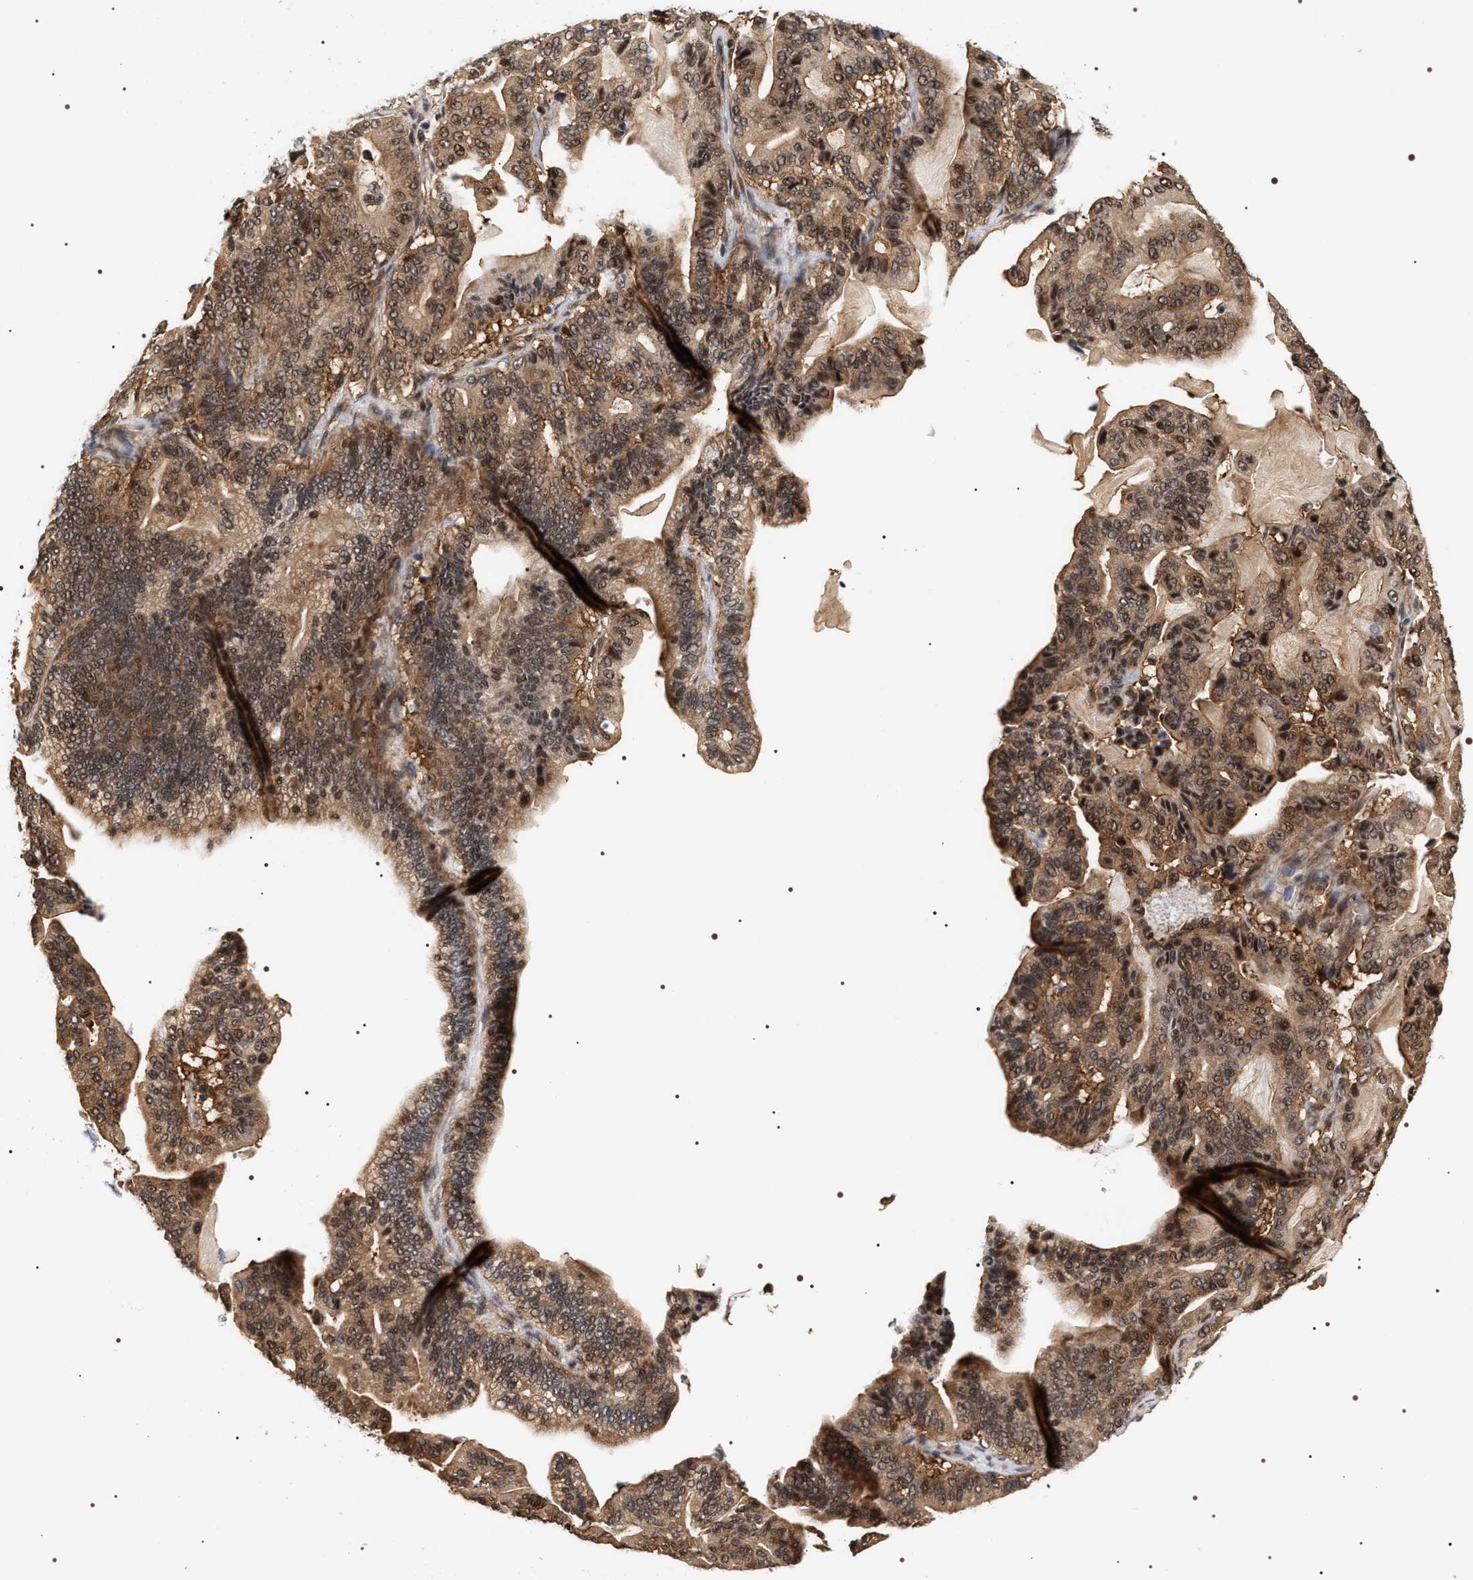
{"staining": {"intensity": "moderate", "quantity": ">75%", "location": "cytoplasmic/membranous,nuclear"}, "tissue": "pancreatic cancer", "cell_type": "Tumor cells", "image_type": "cancer", "snomed": [{"axis": "morphology", "description": "Adenocarcinoma, NOS"}, {"axis": "topography", "description": "Pancreas"}], "caption": "Immunohistochemistry of pancreatic cancer demonstrates medium levels of moderate cytoplasmic/membranous and nuclear expression in about >75% of tumor cells.", "gene": "BAG6", "patient": {"sex": "male", "age": 63}}